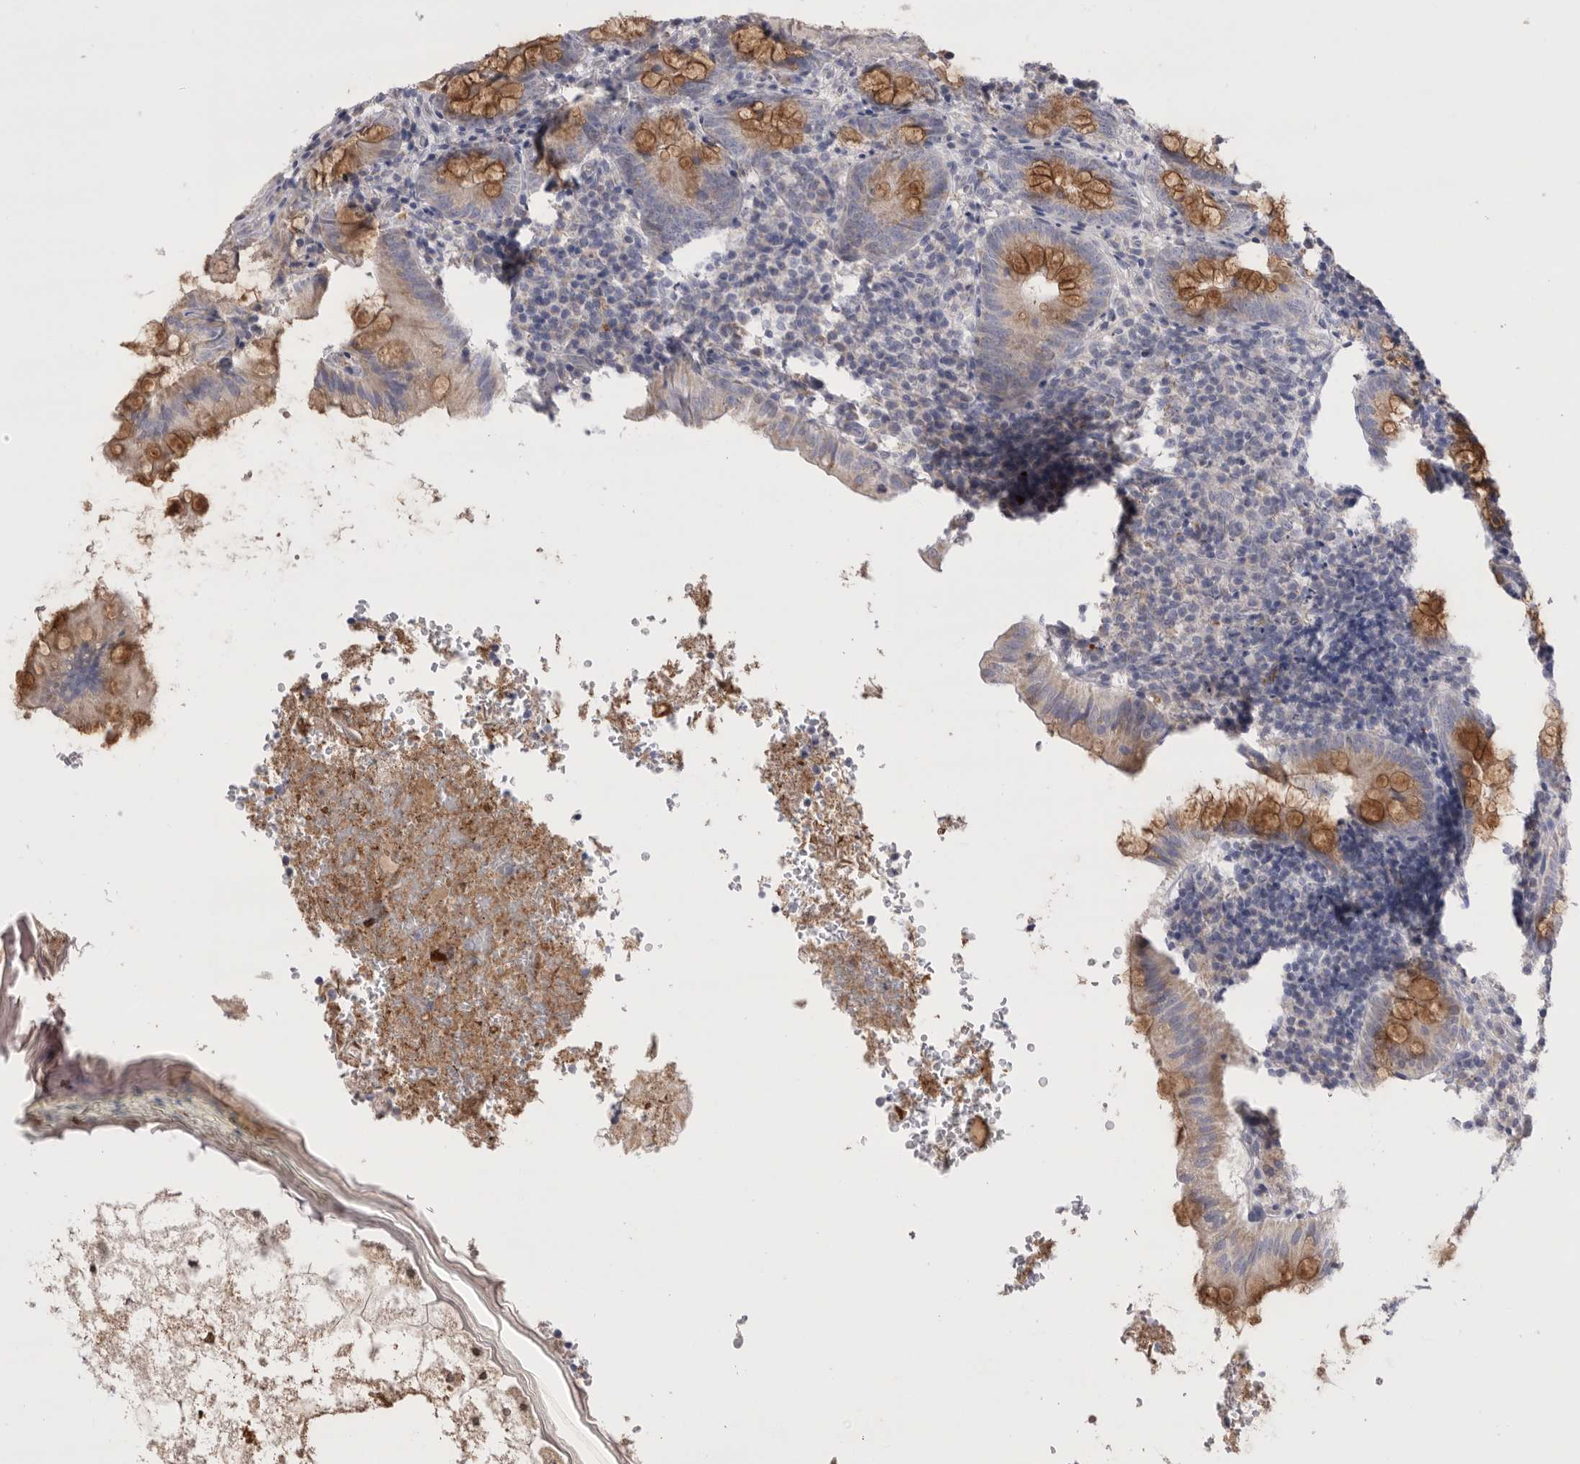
{"staining": {"intensity": "moderate", "quantity": ">75%", "location": "cytoplasmic/membranous"}, "tissue": "appendix", "cell_type": "Glandular cells", "image_type": "normal", "snomed": [{"axis": "morphology", "description": "Normal tissue, NOS"}, {"axis": "topography", "description": "Appendix"}], "caption": "High-power microscopy captured an immunohistochemistry micrograph of normal appendix, revealing moderate cytoplasmic/membranous staining in approximately >75% of glandular cells. The staining was performed using DAB (3,3'-diaminobenzidine), with brown indicating positive protein expression. Nuclei are stained blue with hematoxylin.", "gene": "CCDC126", "patient": {"sex": "male", "age": 8}}